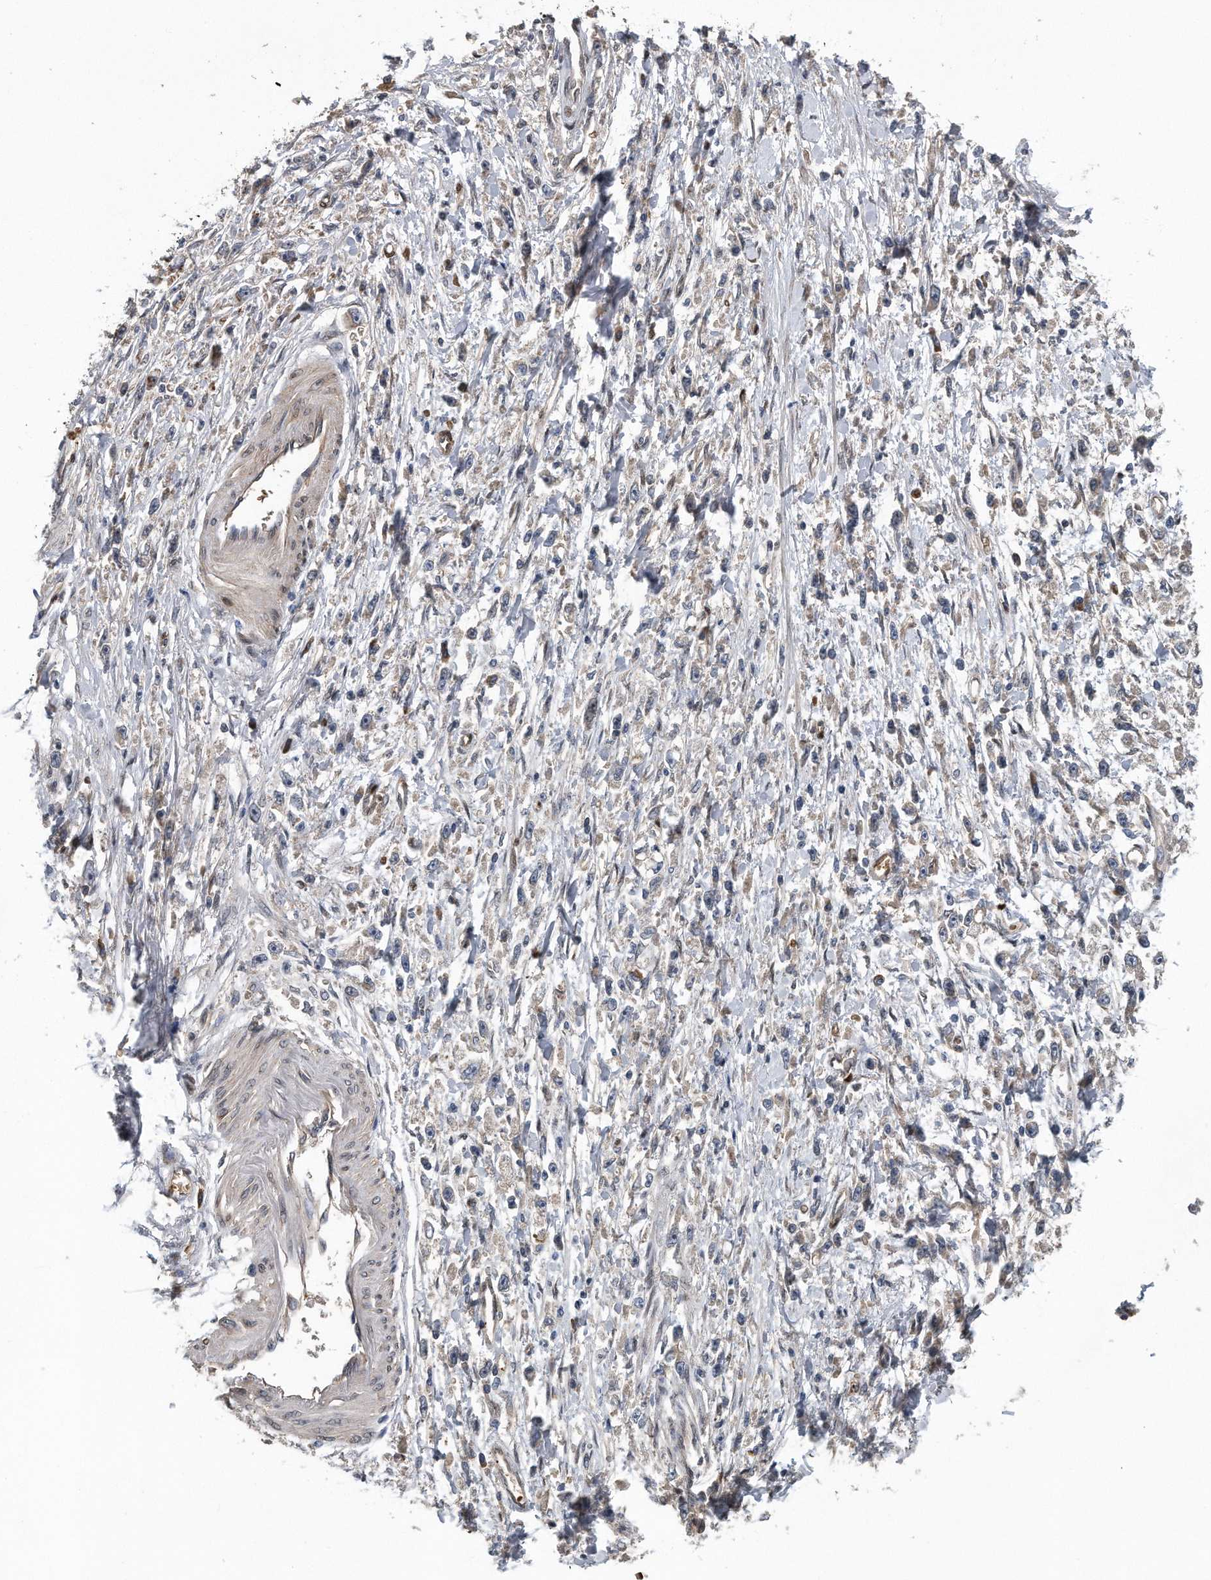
{"staining": {"intensity": "negative", "quantity": "none", "location": "none"}, "tissue": "stomach cancer", "cell_type": "Tumor cells", "image_type": "cancer", "snomed": [{"axis": "morphology", "description": "Adenocarcinoma, NOS"}, {"axis": "topography", "description": "Stomach"}], "caption": "The micrograph demonstrates no significant positivity in tumor cells of adenocarcinoma (stomach). Nuclei are stained in blue.", "gene": "ZNF79", "patient": {"sex": "female", "age": 59}}